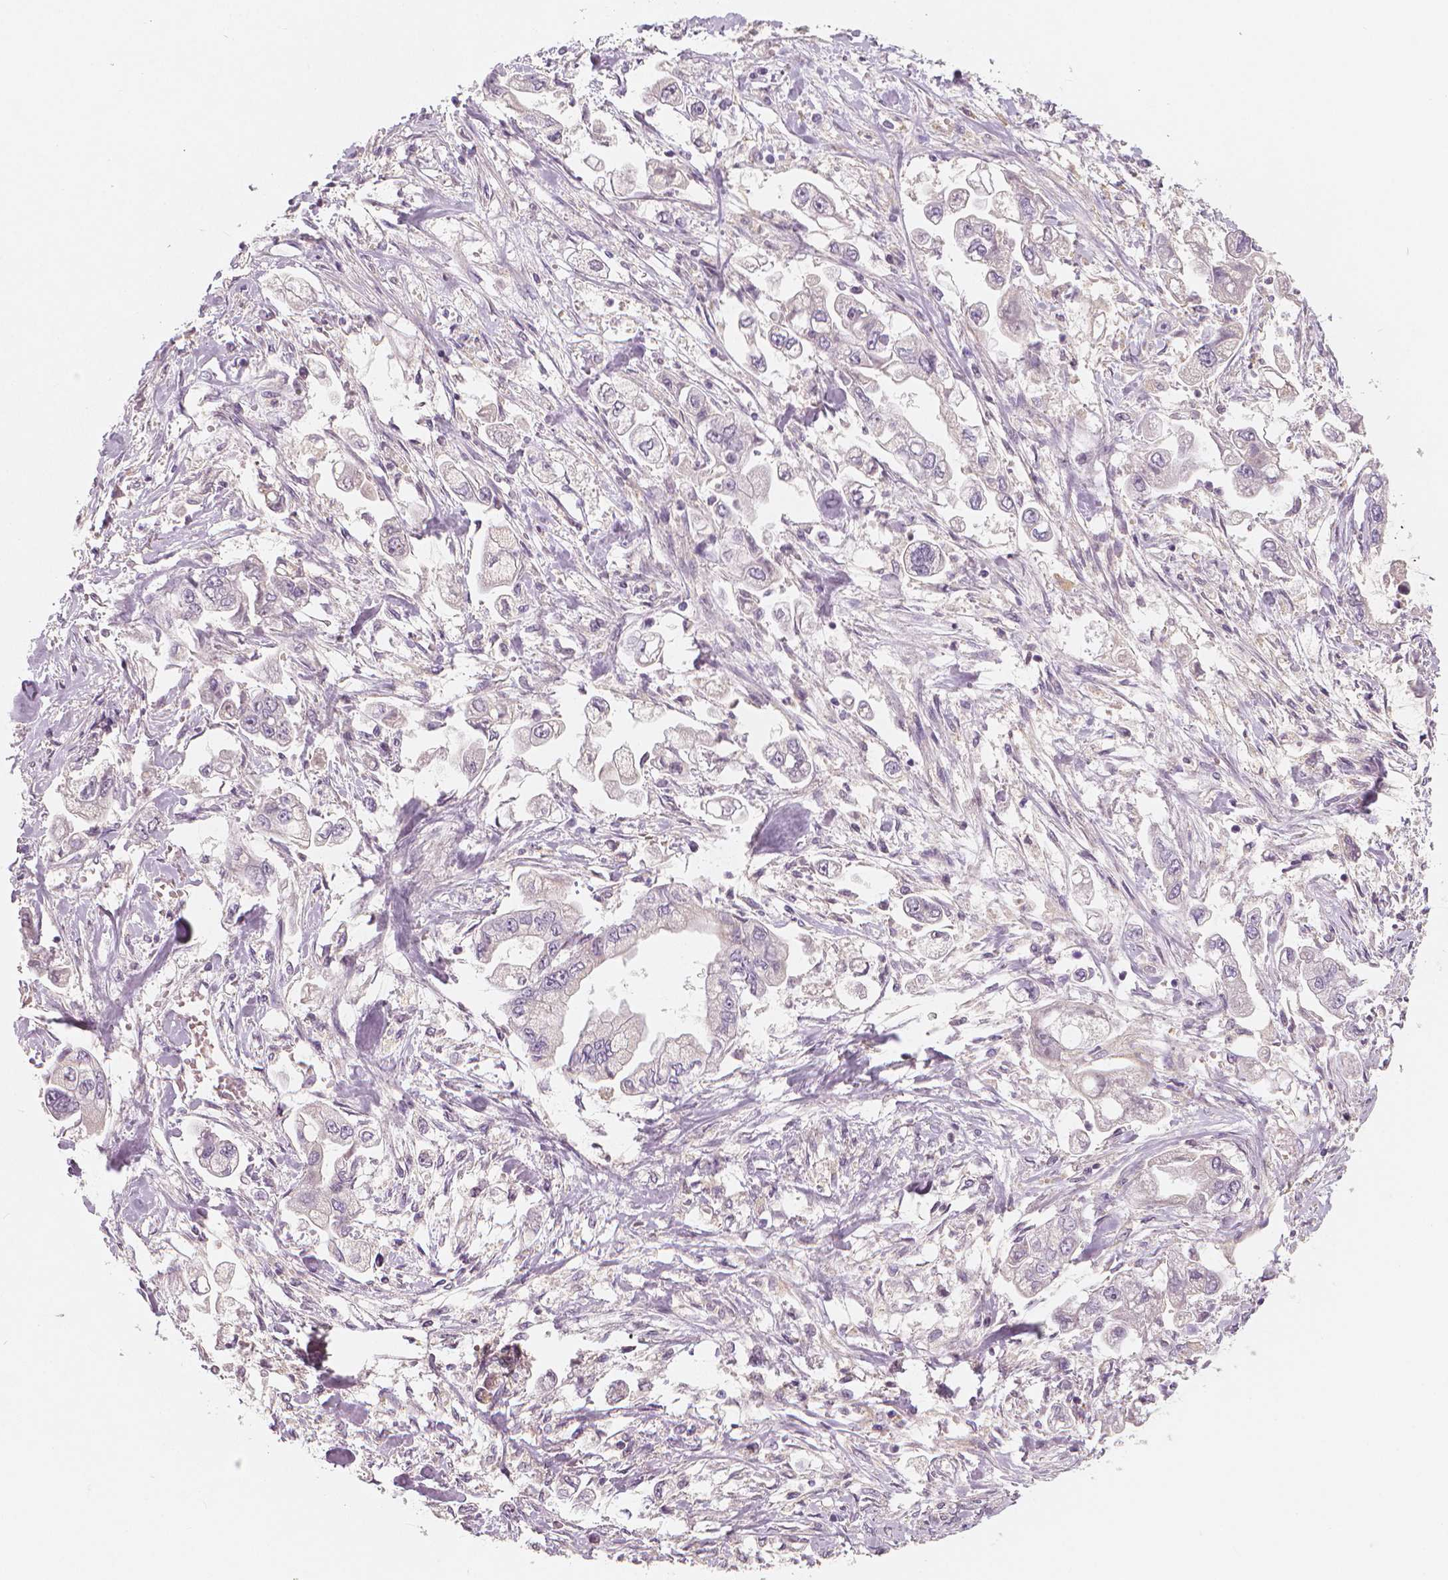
{"staining": {"intensity": "negative", "quantity": "none", "location": "none"}, "tissue": "stomach cancer", "cell_type": "Tumor cells", "image_type": "cancer", "snomed": [{"axis": "morphology", "description": "Adenocarcinoma, NOS"}, {"axis": "topography", "description": "Stomach"}], "caption": "Adenocarcinoma (stomach) stained for a protein using immunohistochemistry exhibits no staining tumor cells.", "gene": "RNASE7", "patient": {"sex": "male", "age": 62}}